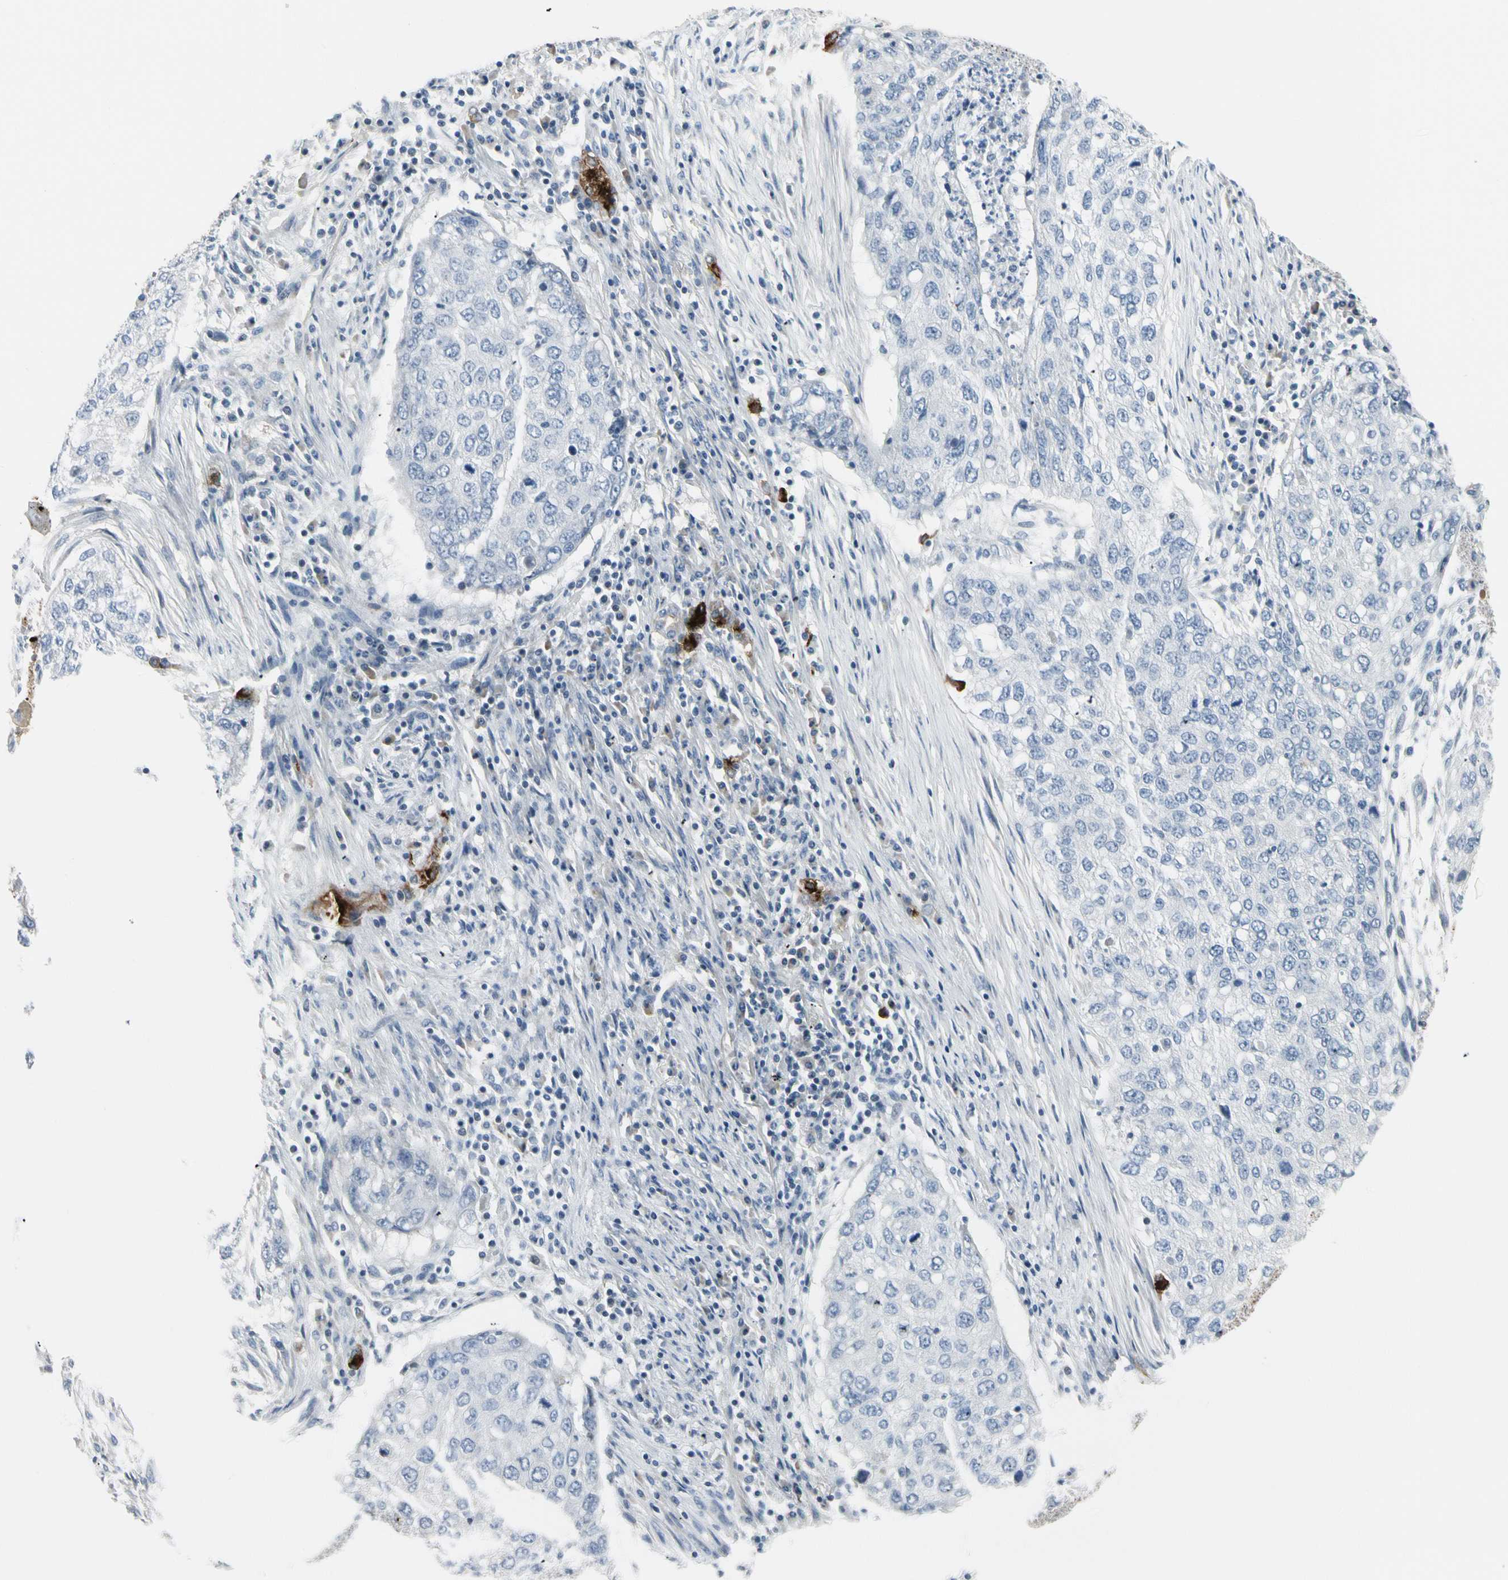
{"staining": {"intensity": "negative", "quantity": "none", "location": "none"}, "tissue": "lung cancer", "cell_type": "Tumor cells", "image_type": "cancer", "snomed": [{"axis": "morphology", "description": "Squamous cell carcinoma, NOS"}, {"axis": "topography", "description": "Lung"}], "caption": "High power microscopy photomicrograph of an IHC histopathology image of lung squamous cell carcinoma, revealing no significant staining in tumor cells.", "gene": "PIGR", "patient": {"sex": "female", "age": 63}}